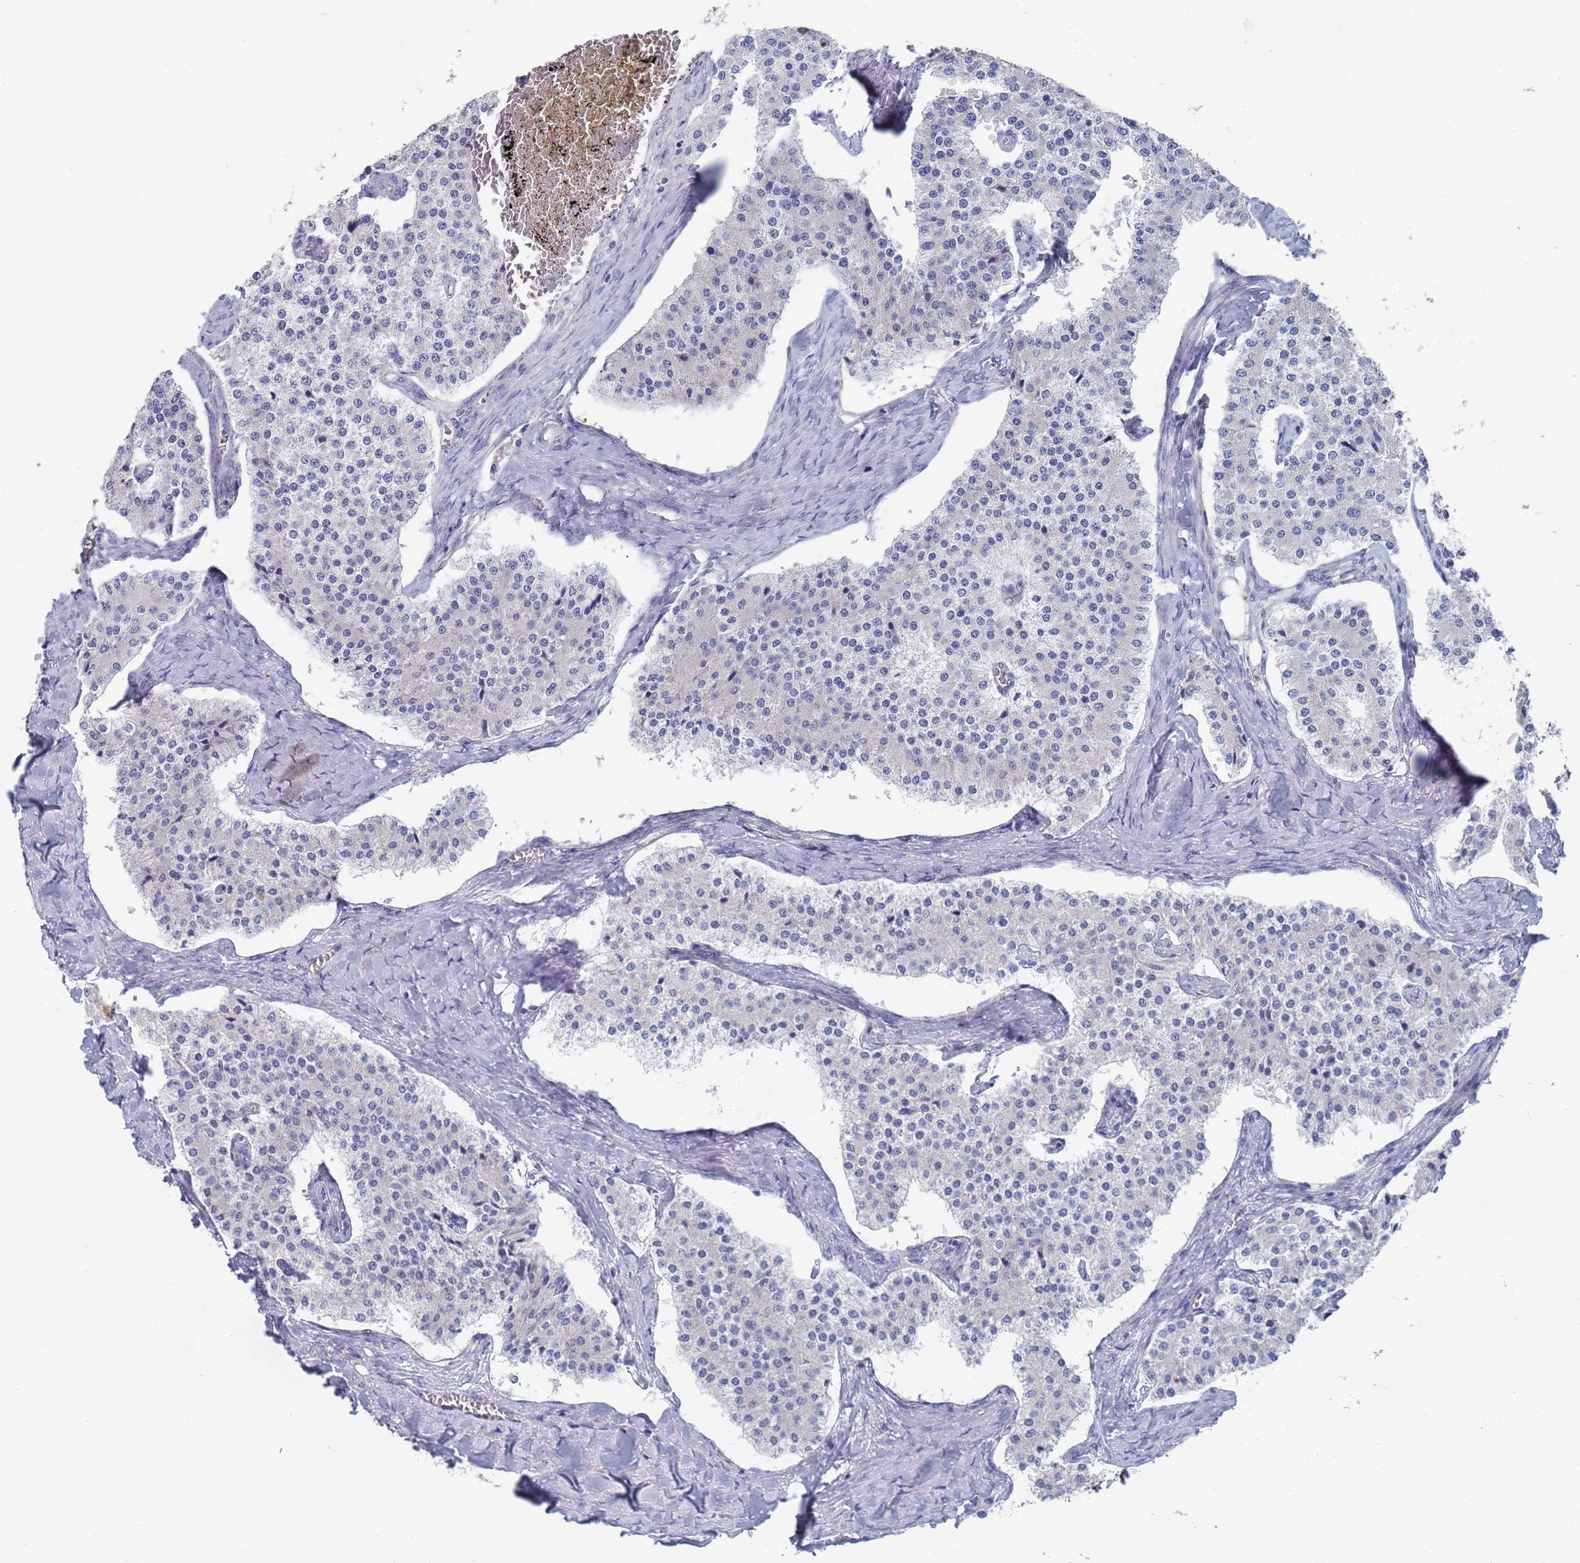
{"staining": {"intensity": "negative", "quantity": "none", "location": "none"}, "tissue": "carcinoid", "cell_type": "Tumor cells", "image_type": "cancer", "snomed": [{"axis": "morphology", "description": "Carcinoid, malignant, NOS"}, {"axis": "topography", "description": "Colon"}], "caption": "A high-resolution photomicrograph shows immunohistochemistry staining of carcinoid, which reveals no significant expression in tumor cells. The staining is performed using DAB brown chromogen with nuclei counter-stained in using hematoxylin.", "gene": "MRPL22", "patient": {"sex": "female", "age": 52}}